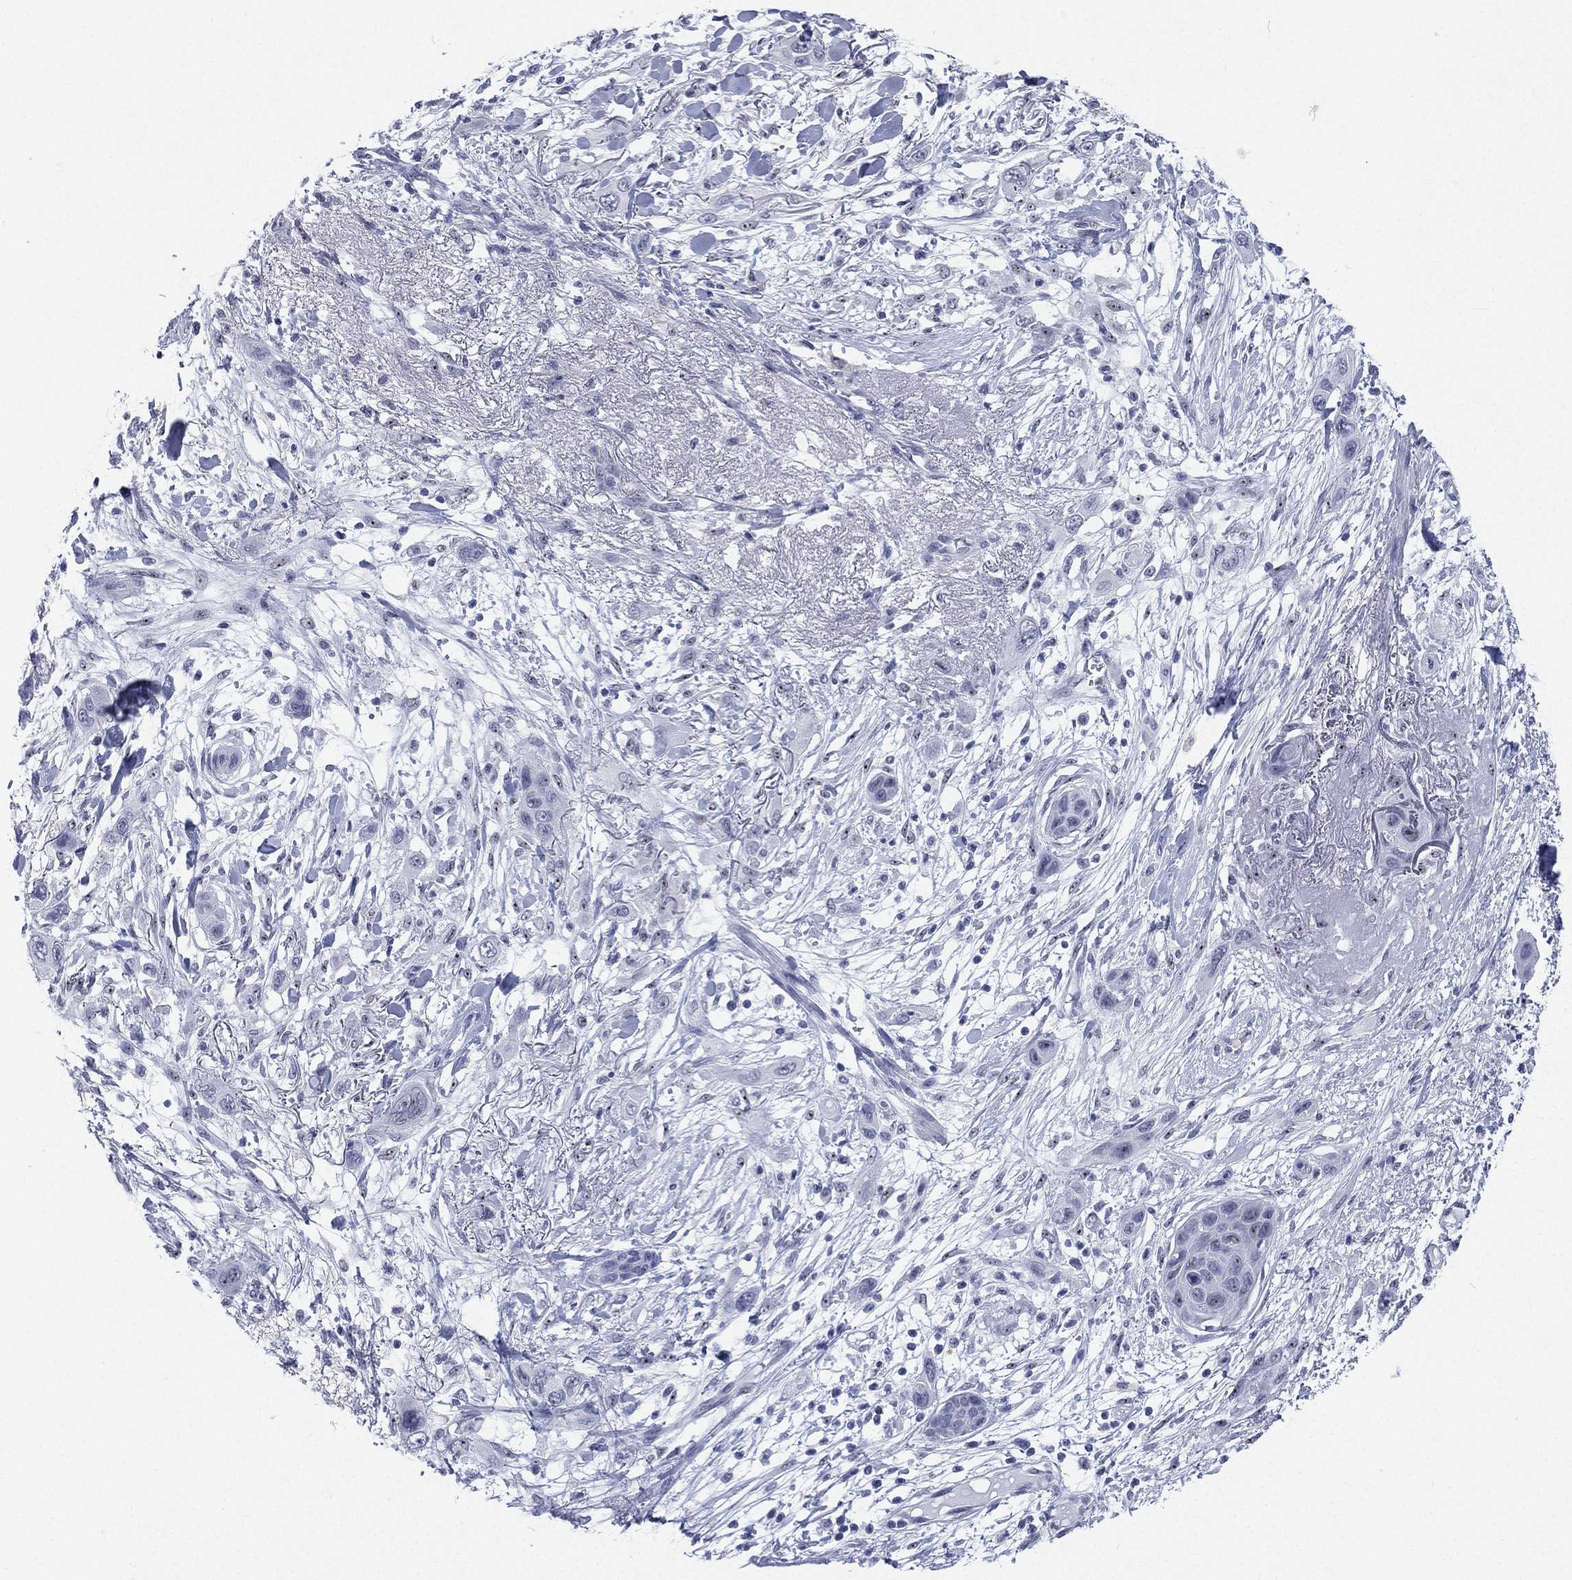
{"staining": {"intensity": "negative", "quantity": "none", "location": "none"}, "tissue": "skin cancer", "cell_type": "Tumor cells", "image_type": "cancer", "snomed": [{"axis": "morphology", "description": "Squamous cell carcinoma, NOS"}, {"axis": "topography", "description": "Skin"}], "caption": "Skin cancer (squamous cell carcinoma) was stained to show a protein in brown. There is no significant expression in tumor cells. (Brightfield microscopy of DAB IHC at high magnification).", "gene": "CD22", "patient": {"sex": "male", "age": 79}}